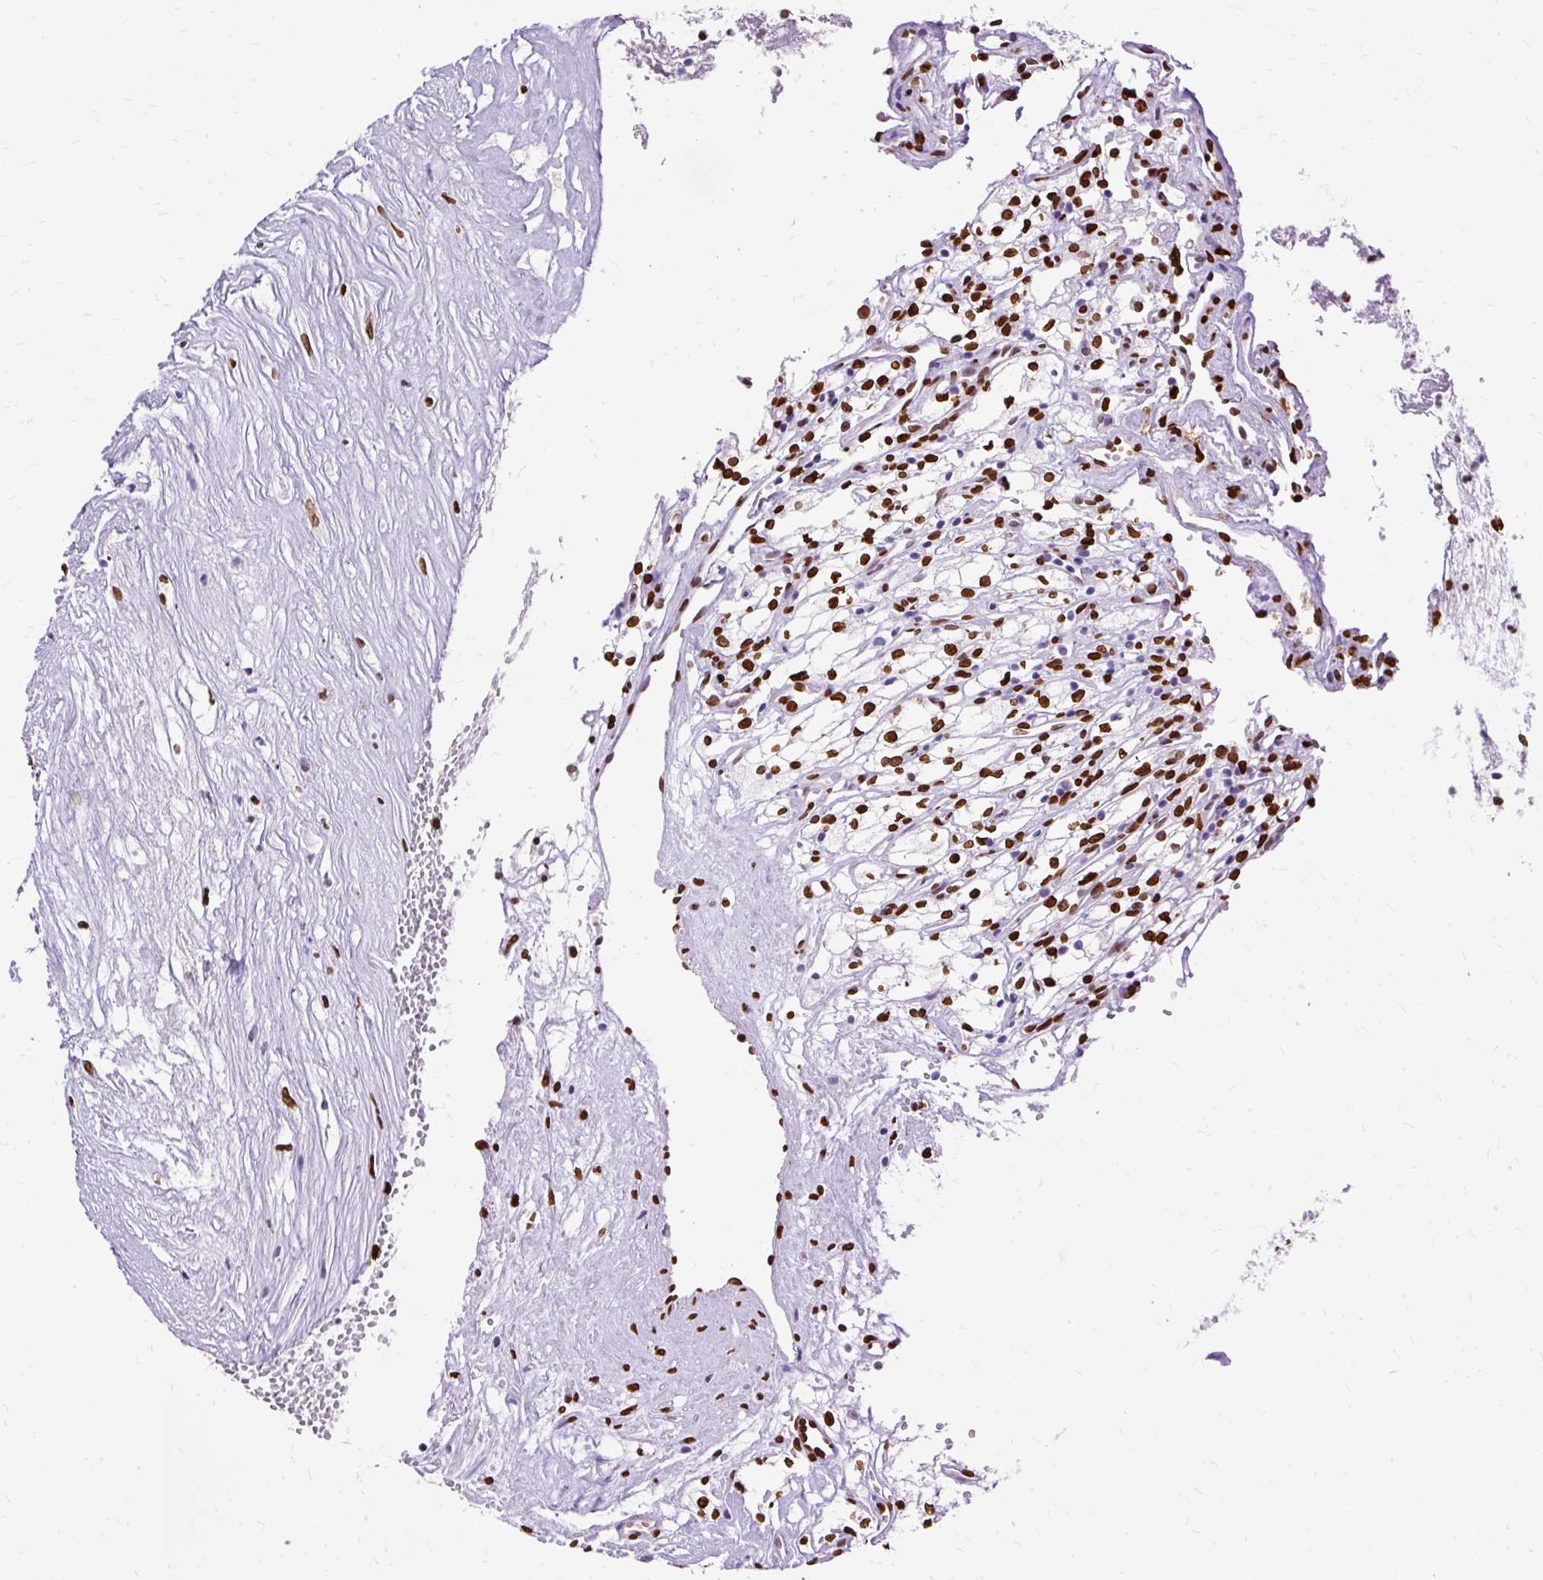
{"staining": {"intensity": "strong", "quantity": ">75%", "location": "nuclear"}, "tissue": "renal cancer", "cell_type": "Tumor cells", "image_type": "cancer", "snomed": [{"axis": "morphology", "description": "Adenocarcinoma, NOS"}, {"axis": "topography", "description": "Kidney"}], "caption": "Renal cancer (adenocarcinoma) stained with immunohistochemistry displays strong nuclear staining in approximately >75% of tumor cells.", "gene": "TMEM184C", "patient": {"sex": "male", "age": 59}}